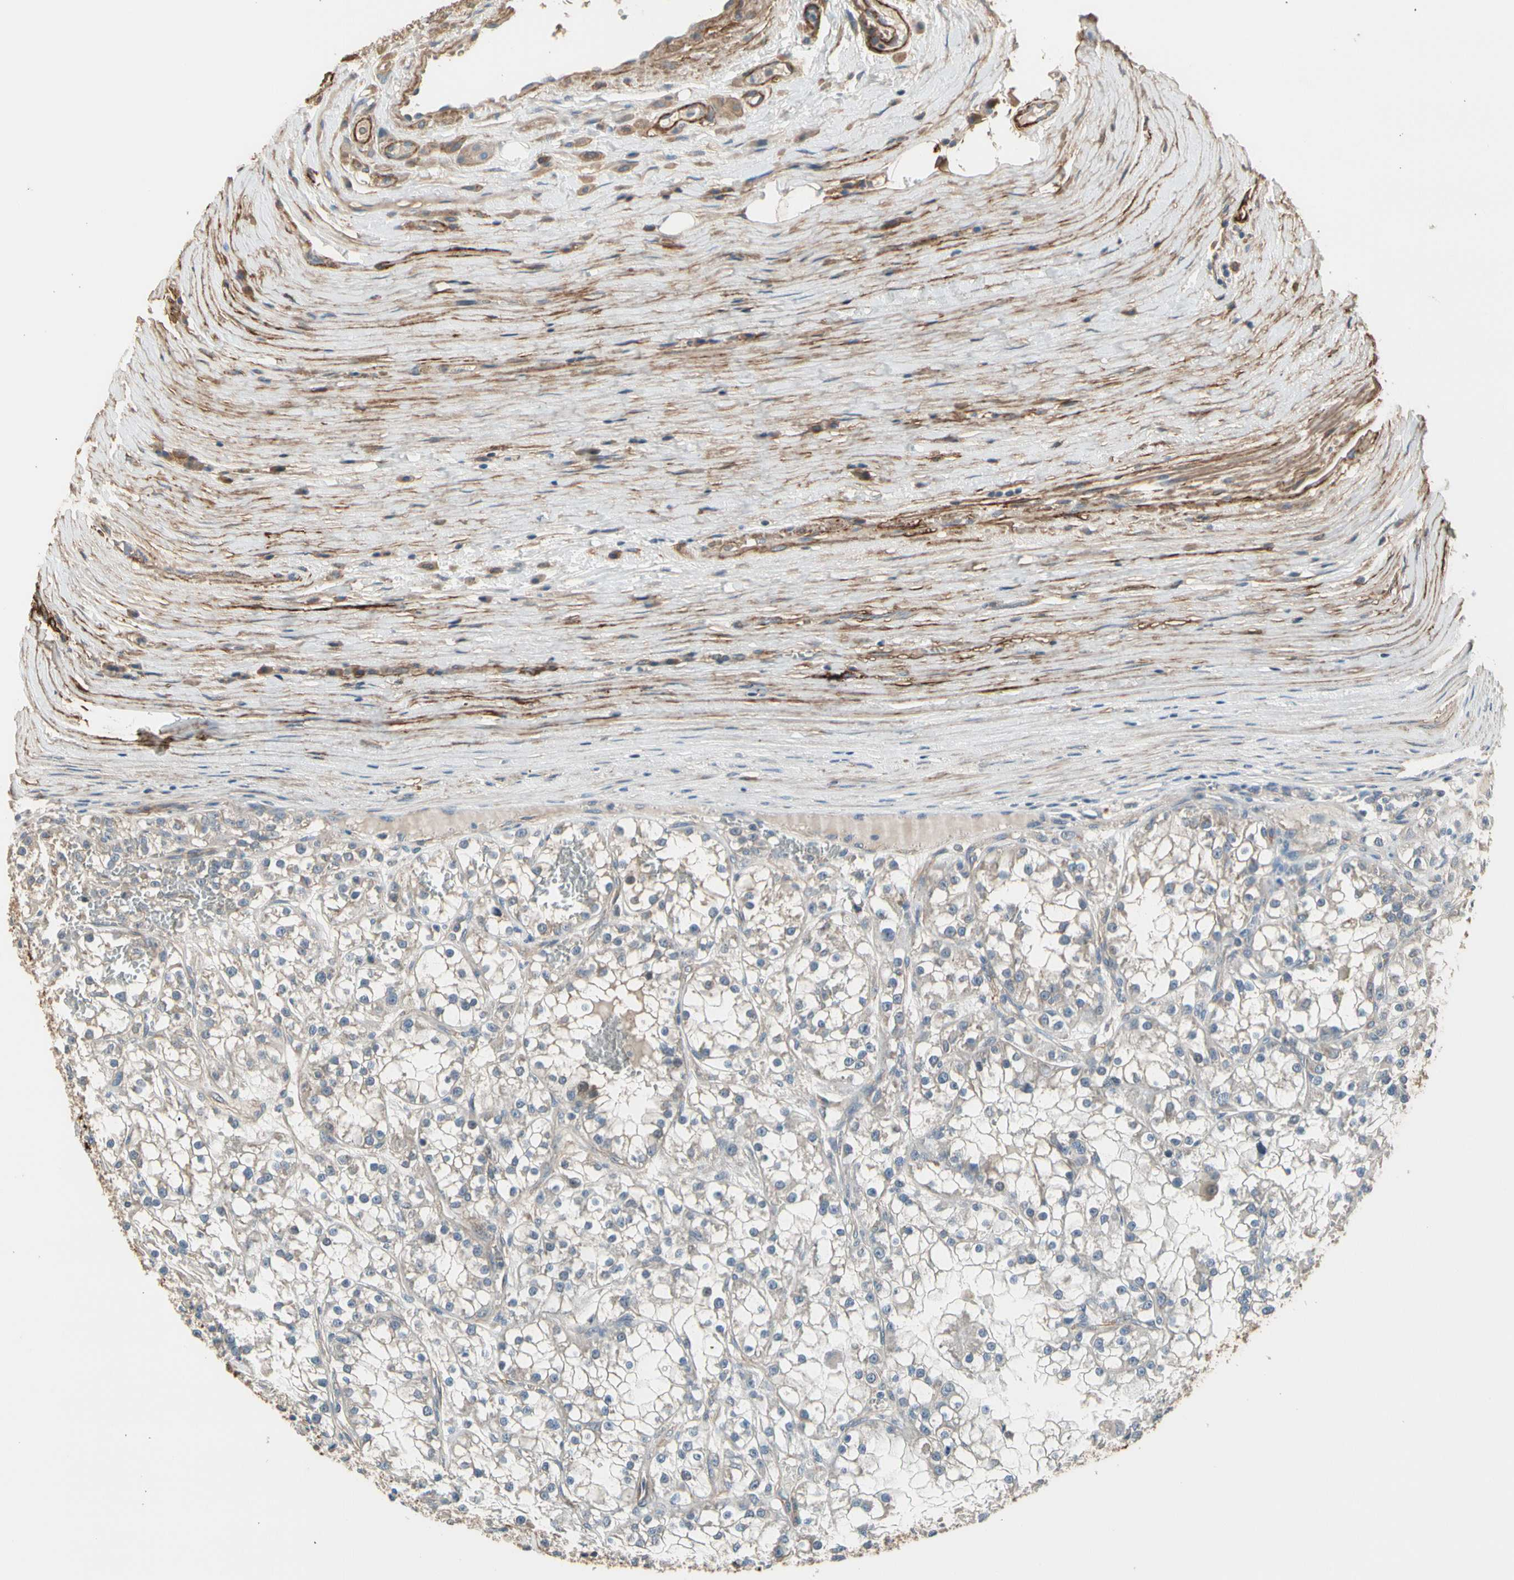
{"staining": {"intensity": "negative", "quantity": "none", "location": "none"}, "tissue": "renal cancer", "cell_type": "Tumor cells", "image_type": "cancer", "snomed": [{"axis": "morphology", "description": "Adenocarcinoma, NOS"}, {"axis": "topography", "description": "Kidney"}], "caption": "Tumor cells are negative for brown protein staining in renal cancer (adenocarcinoma).", "gene": "SUSD2", "patient": {"sex": "female", "age": 52}}